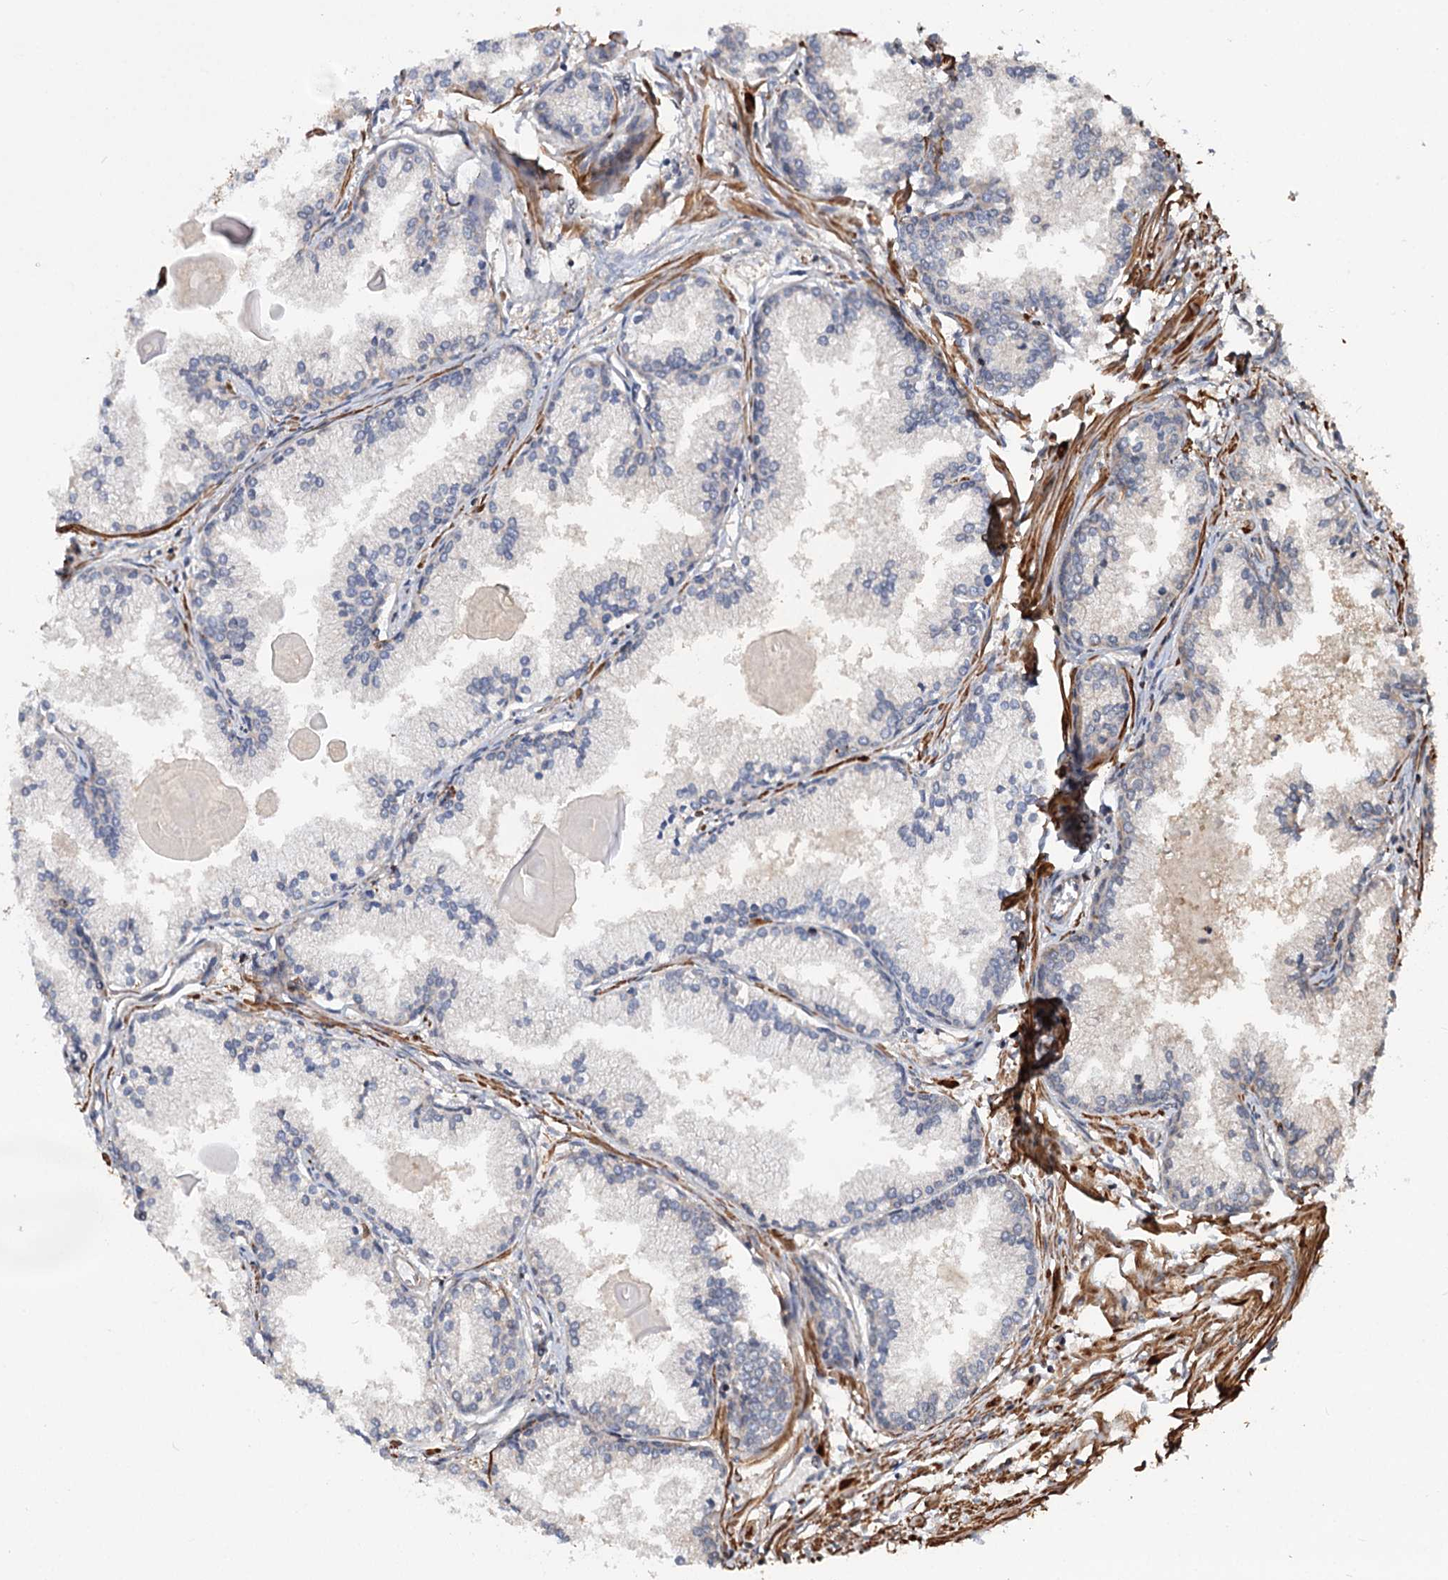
{"staining": {"intensity": "weak", "quantity": "25%-75%", "location": "cytoplasmic/membranous"}, "tissue": "prostate cancer", "cell_type": "Tumor cells", "image_type": "cancer", "snomed": [{"axis": "morphology", "description": "Adenocarcinoma, High grade"}, {"axis": "topography", "description": "Prostate"}], "caption": "Immunohistochemistry of prostate cancer reveals low levels of weak cytoplasmic/membranous staining in approximately 25%-75% of tumor cells.", "gene": "GRIP1", "patient": {"sex": "male", "age": 68}}